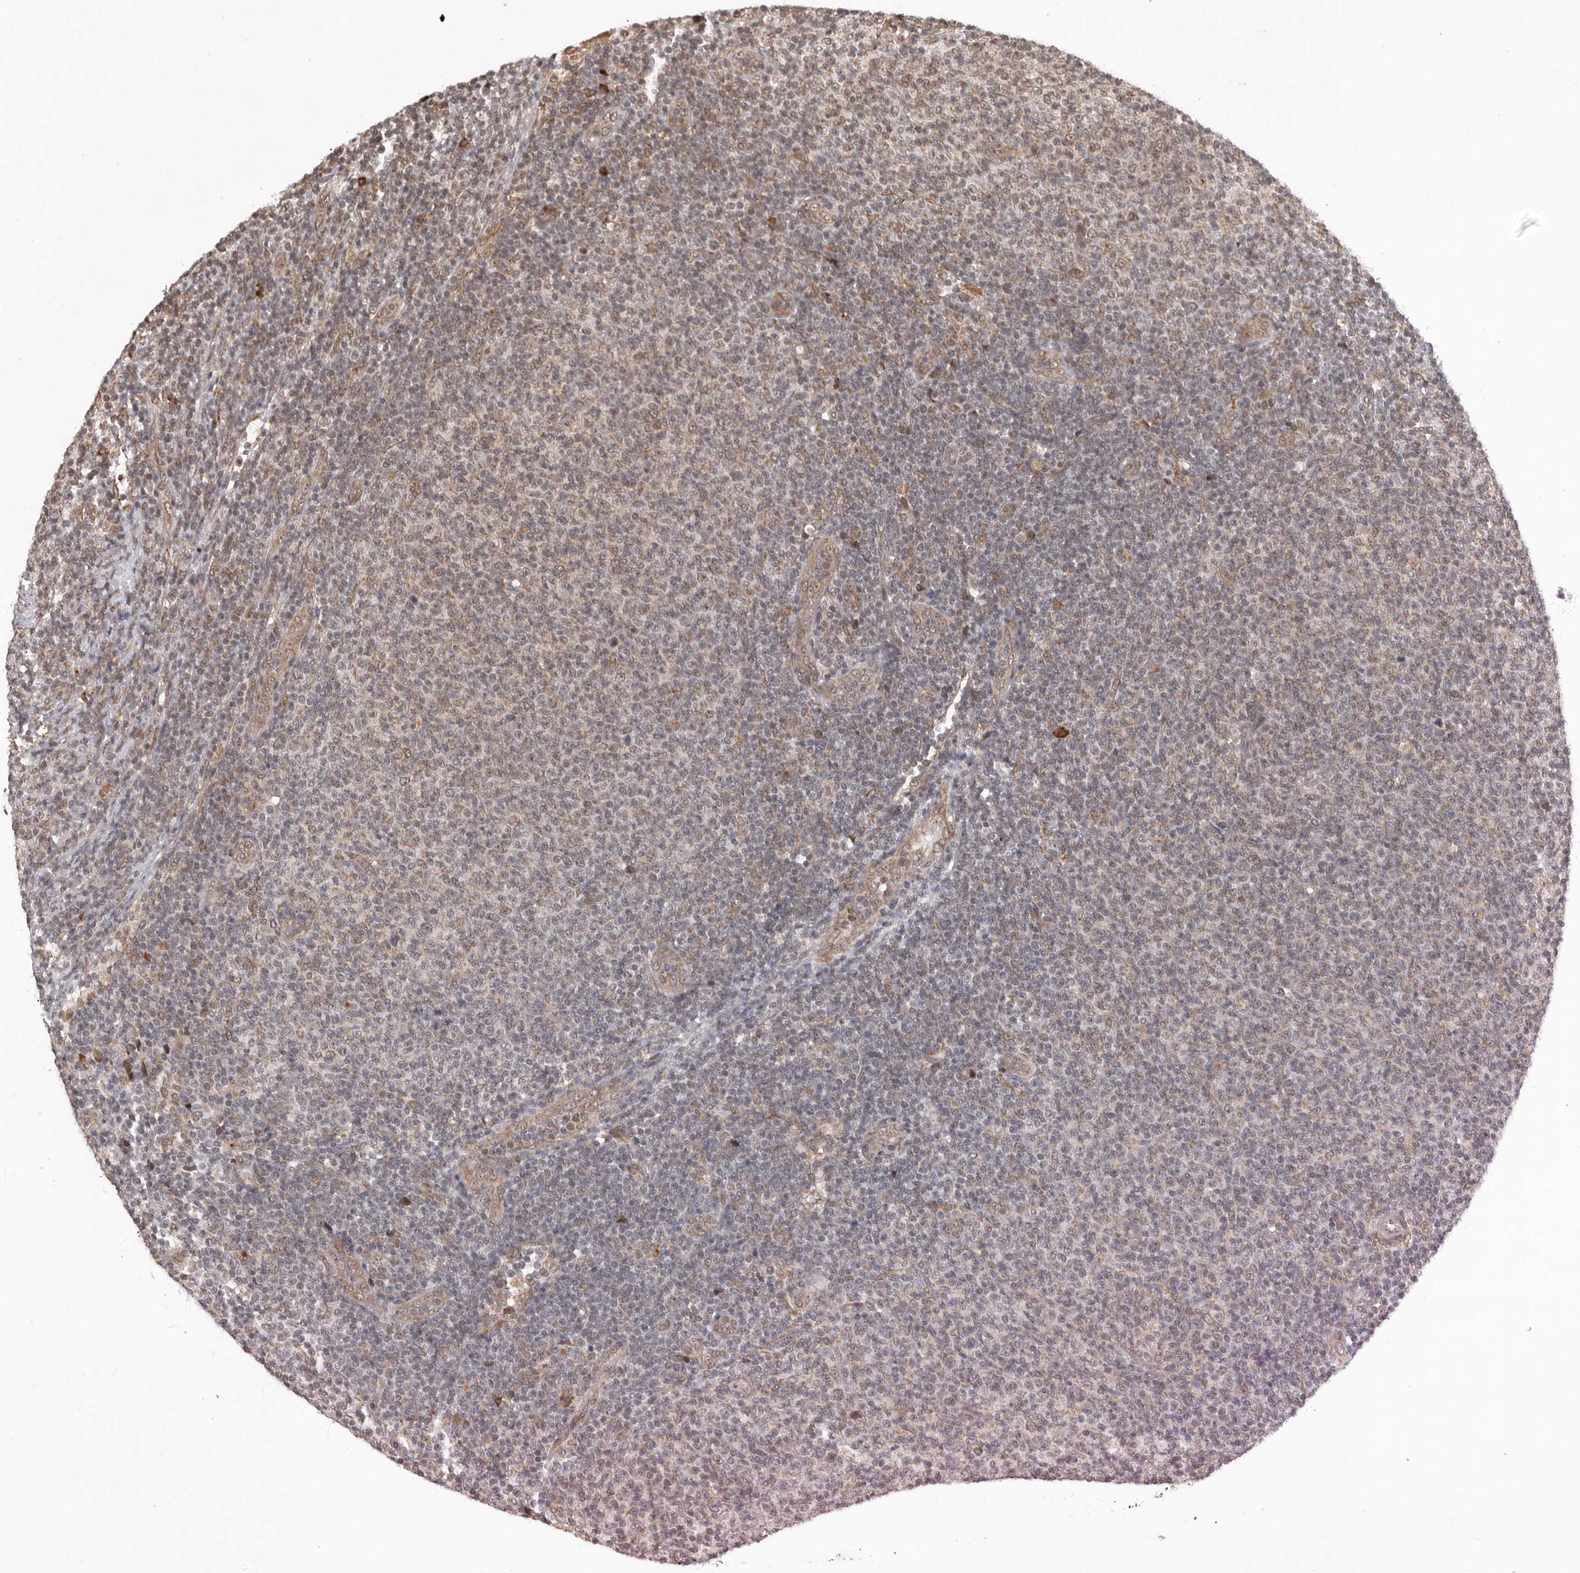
{"staining": {"intensity": "weak", "quantity": "25%-75%", "location": "nuclear"}, "tissue": "lymphoma", "cell_type": "Tumor cells", "image_type": "cancer", "snomed": [{"axis": "morphology", "description": "Malignant lymphoma, non-Hodgkin's type, Low grade"}, {"axis": "topography", "description": "Lymph node"}], "caption": "Immunohistochemical staining of lymphoma exhibits low levels of weak nuclear positivity in about 25%-75% of tumor cells.", "gene": "ZNF83", "patient": {"sex": "male", "age": 66}}